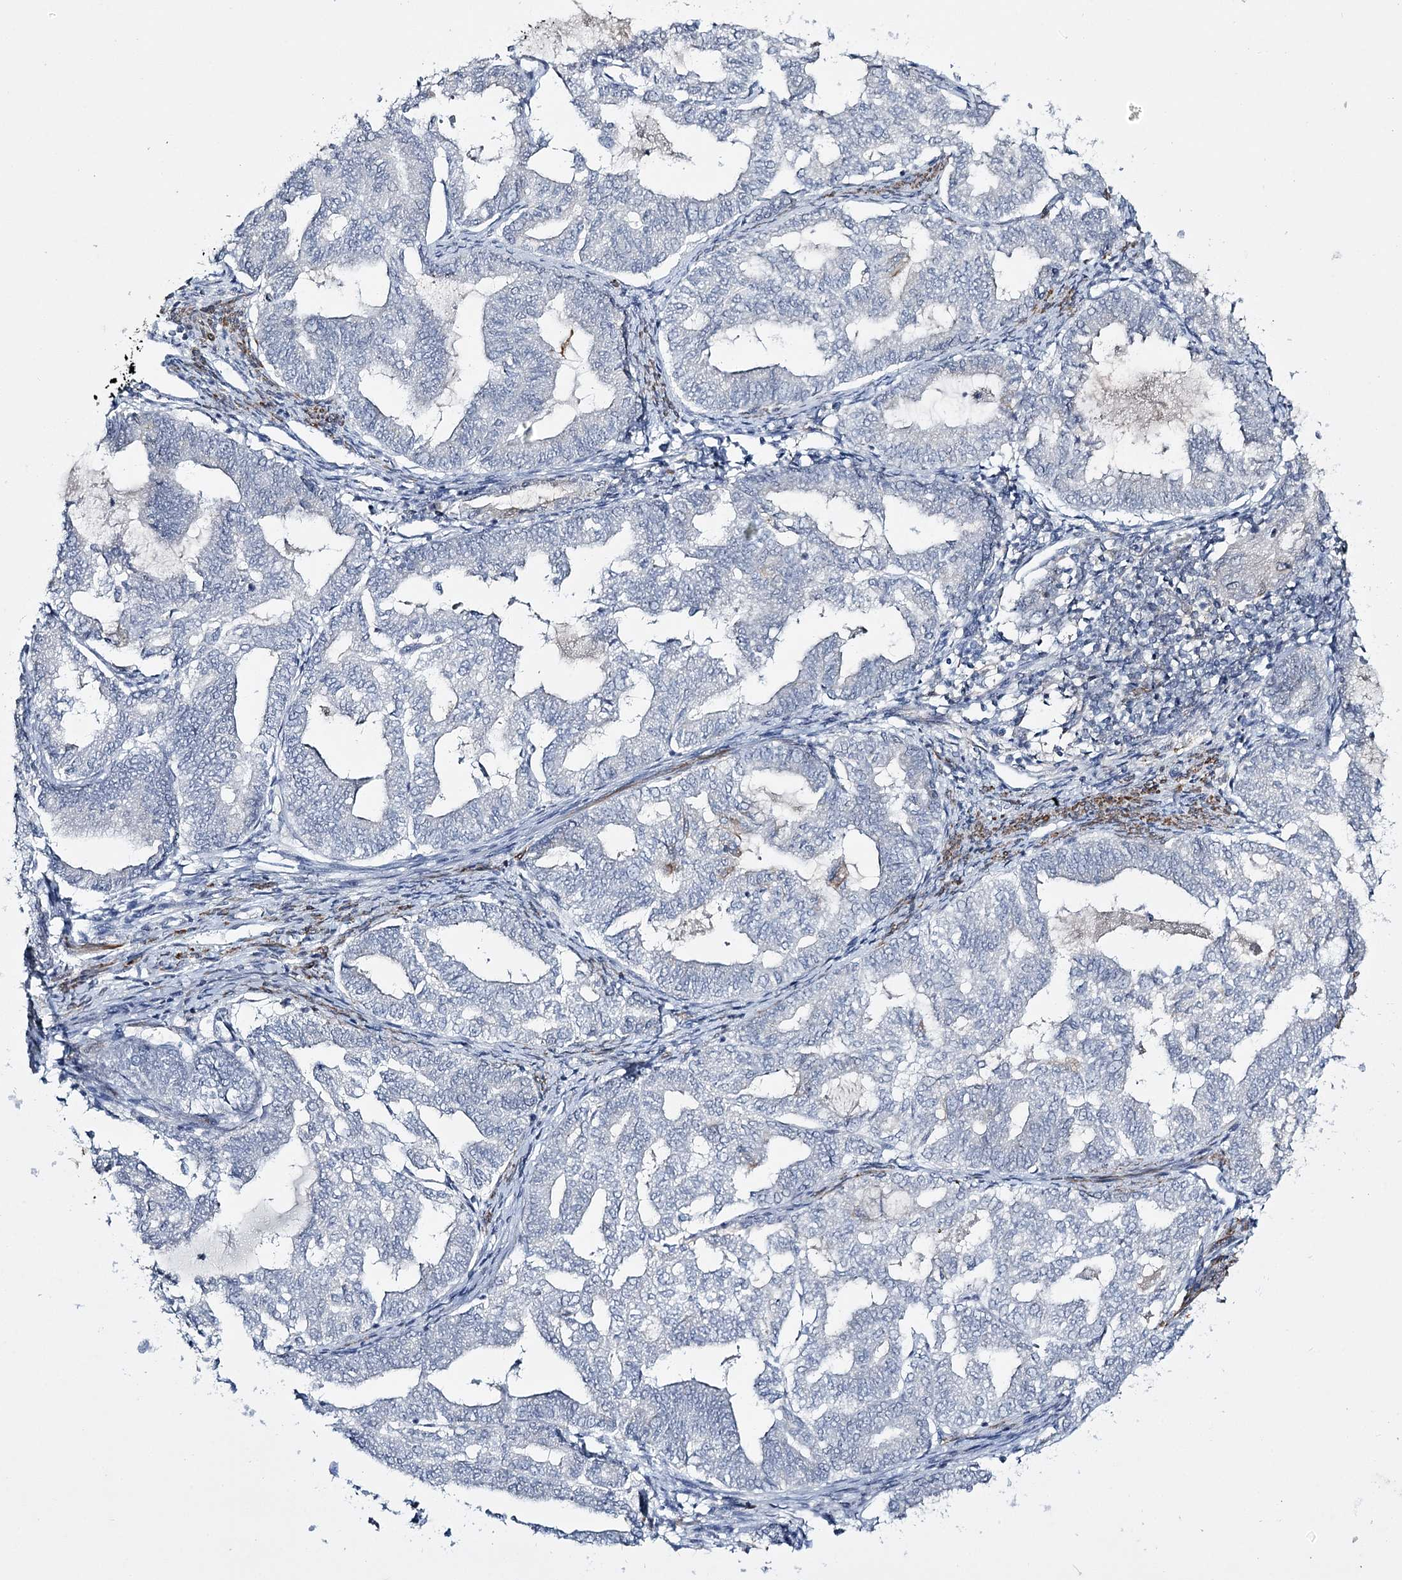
{"staining": {"intensity": "negative", "quantity": "none", "location": "none"}, "tissue": "endometrial cancer", "cell_type": "Tumor cells", "image_type": "cancer", "snomed": [{"axis": "morphology", "description": "Adenocarcinoma, NOS"}, {"axis": "topography", "description": "Endometrium"}], "caption": "An image of human endometrial cancer (adenocarcinoma) is negative for staining in tumor cells. (Brightfield microscopy of DAB (3,3'-diaminobenzidine) IHC at high magnification).", "gene": "TMEM70", "patient": {"sex": "female", "age": 79}}